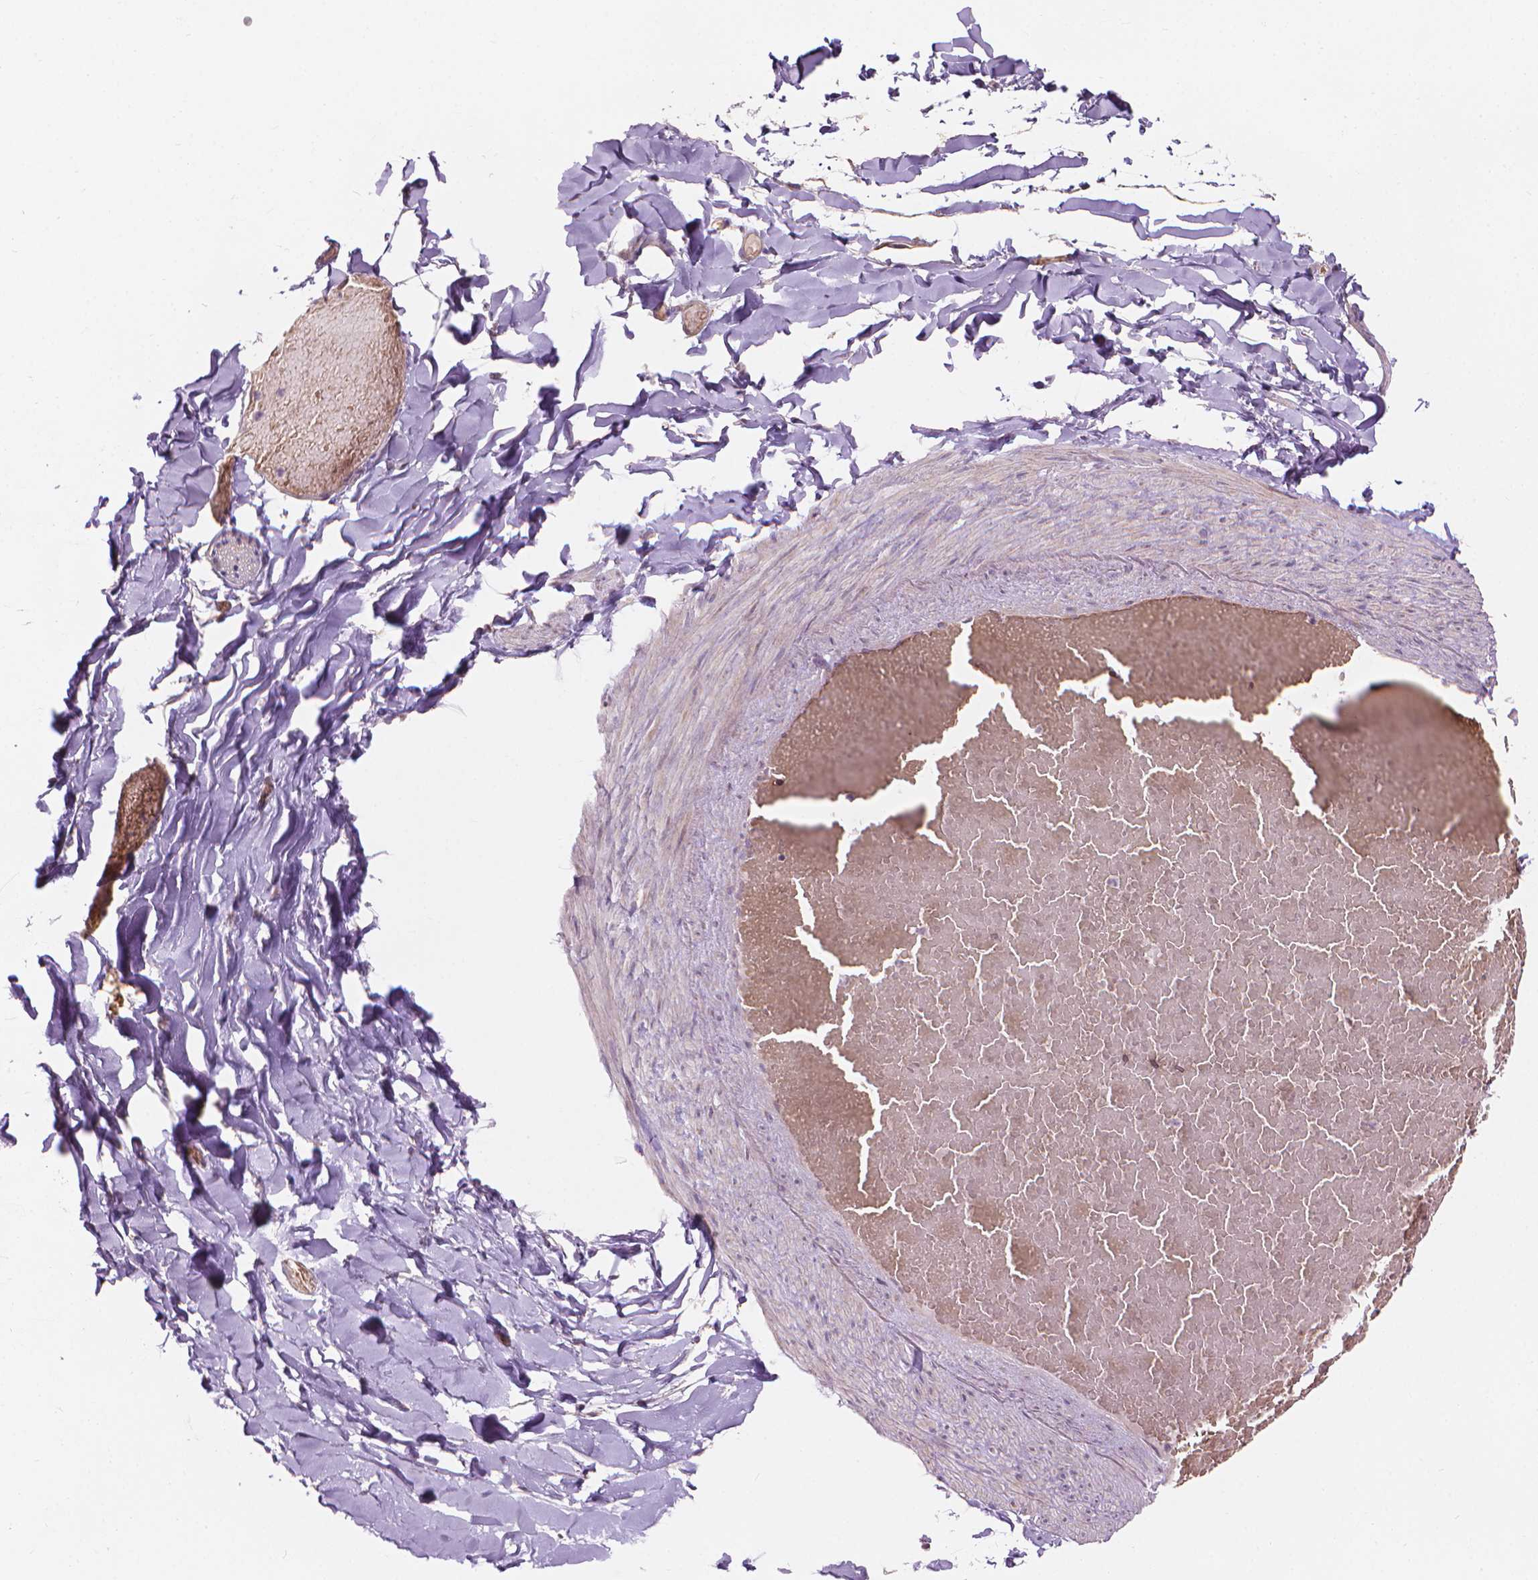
{"staining": {"intensity": "weak", "quantity": "25%-75%", "location": "cytoplasmic/membranous"}, "tissue": "adipose tissue", "cell_type": "Adipocytes", "image_type": "normal", "snomed": [{"axis": "morphology", "description": "Normal tissue, NOS"}, {"axis": "topography", "description": "Gallbladder"}, {"axis": "topography", "description": "Peripheral nerve tissue"}], "caption": "Weak cytoplasmic/membranous positivity is identified in approximately 25%-75% of adipocytes in normal adipose tissue.", "gene": "IFFO1", "patient": {"sex": "female", "age": 45}}